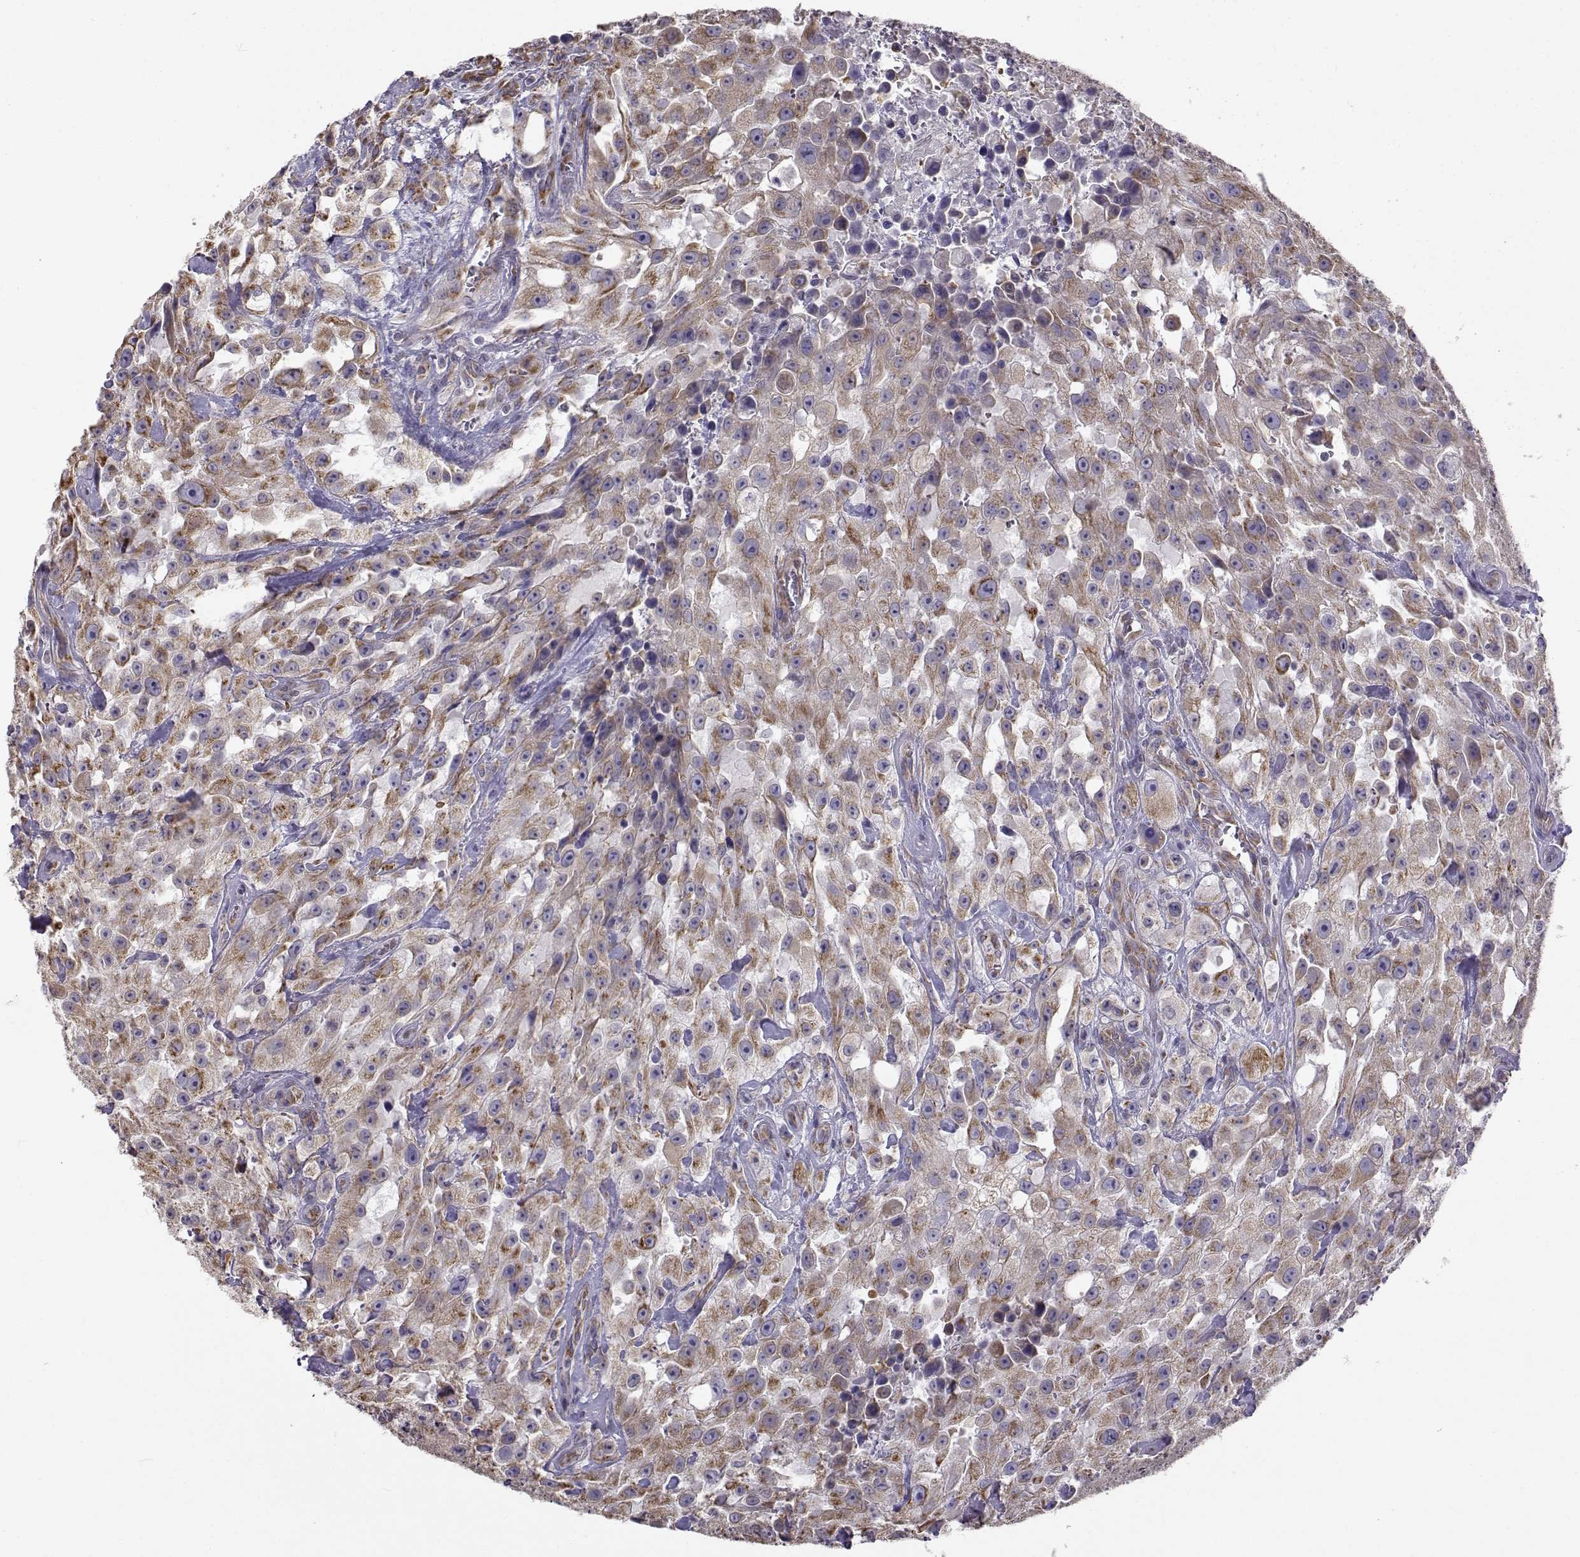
{"staining": {"intensity": "moderate", "quantity": ">75%", "location": "cytoplasmic/membranous"}, "tissue": "urothelial cancer", "cell_type": "Tumor cells", "image_type": "cancer", "snomed": [{"axis": "morphology", "description": "Urothelial carcinoma, High grade"}, {"axis": "topography", "description": "Urinary bladder"}], "caption": "A brown stain highlights moderate cytoplasmic/membranous positivity of a protein in human urothelial carcinoma (high-grade) tumor cells. (Stains: DAB in brown, nuclei in blue, Microscopy: brightfield microscopy at high magnification).", "gene": "BEND6", "patient": {"sex": "male", "age": 79}}